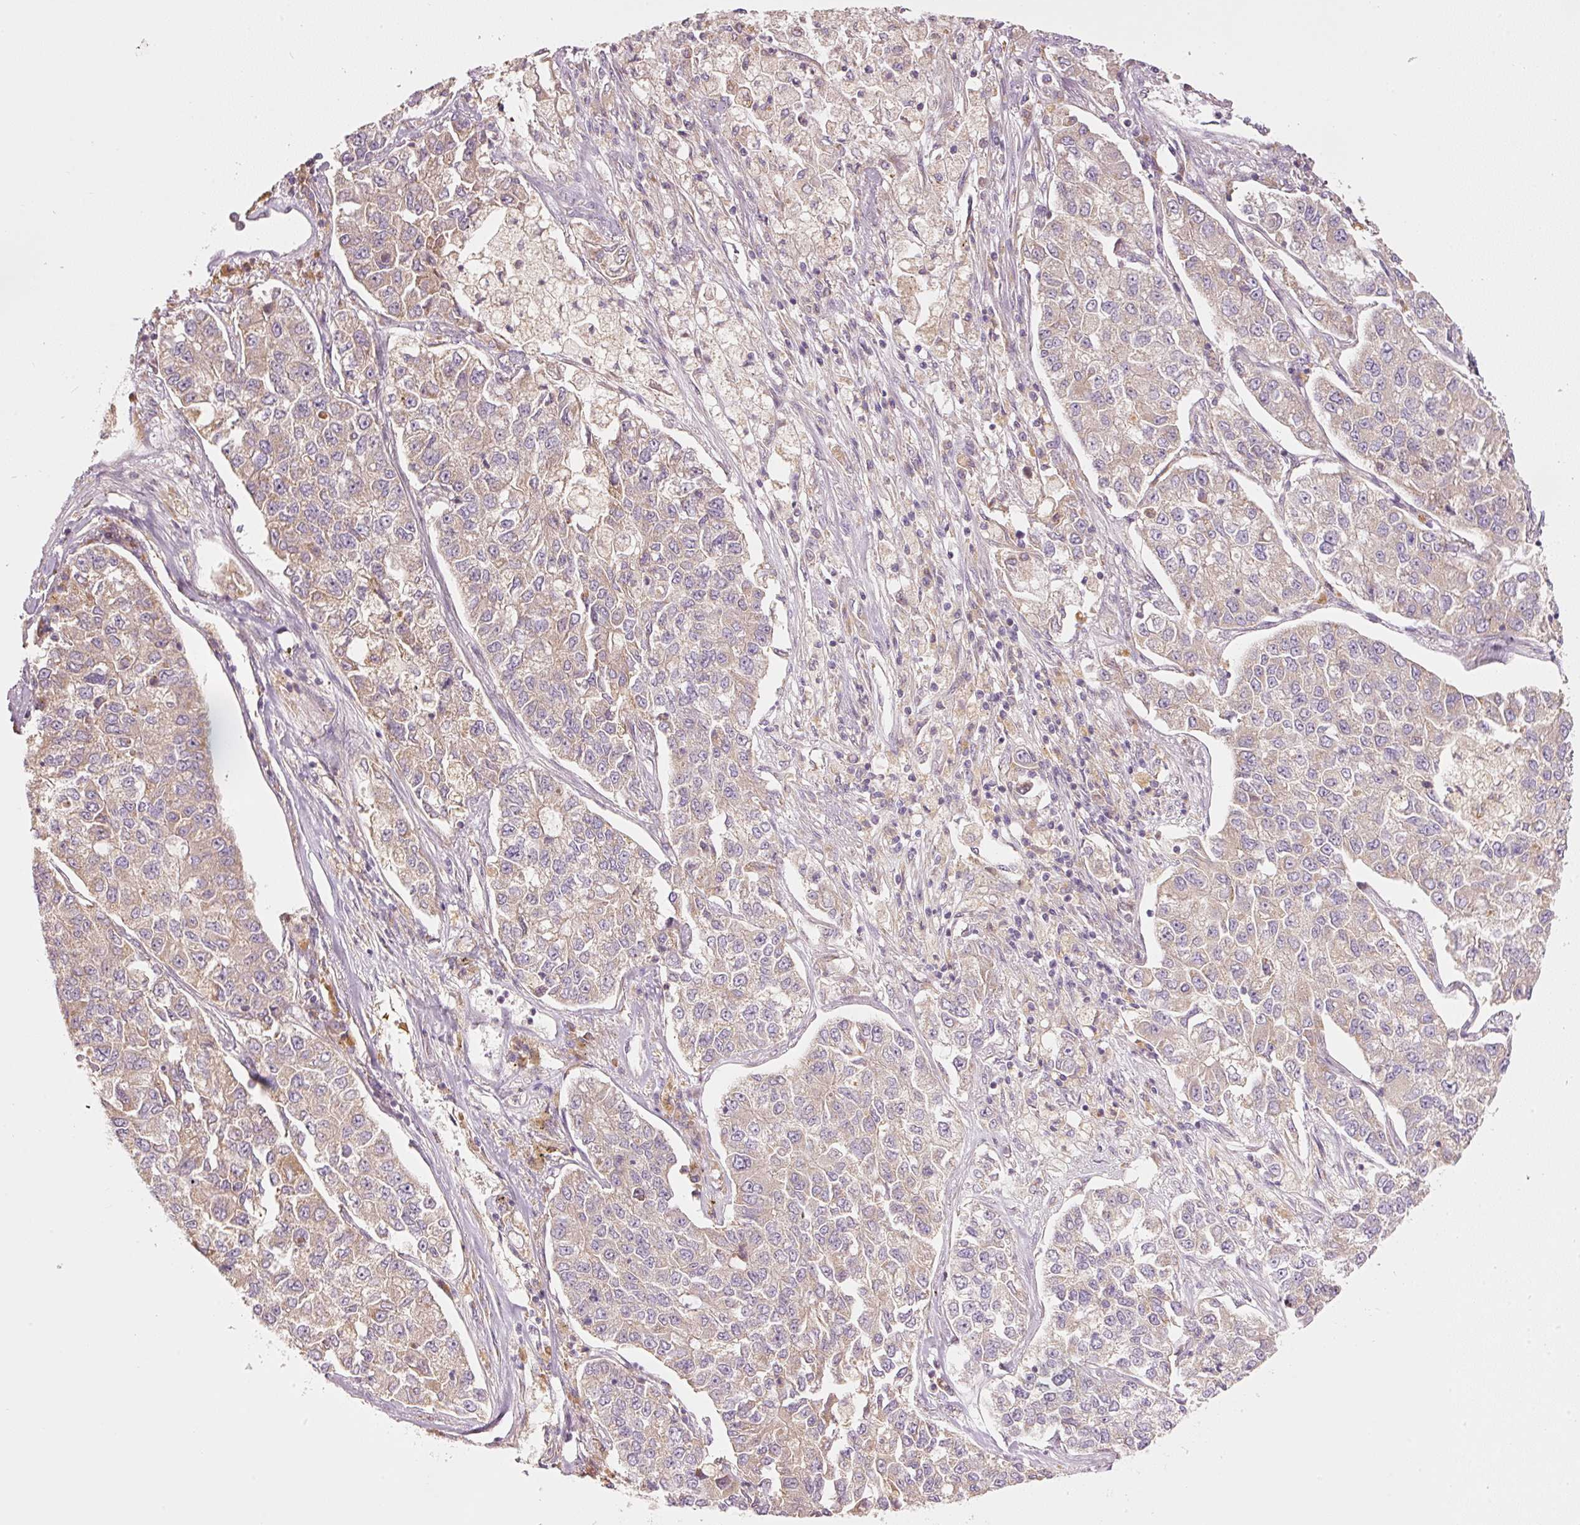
{"staining": {"intensity": "weak", "quantity": "25%-75%", "location": "cytoplasmic/membranous"}, "tissue": "lung cancer", "cell_type": "Tumor cells", "image_type": "cancer", "snomed": [{"axis": "morphology", "description": "Adenocarcinoma, NOS"}, {"axis": "topography", "description": "Lung"}], "caption": "High-power microscopy captured an immunohistochemistry (IHC) image of lung cancer (adenocarcinoma), revealing weak cytoplasmic/membranous staining in approximately 25%-75% of tumor cells.", "gene": "MAP10", "patient": {"sex": "male", "age": 49}}